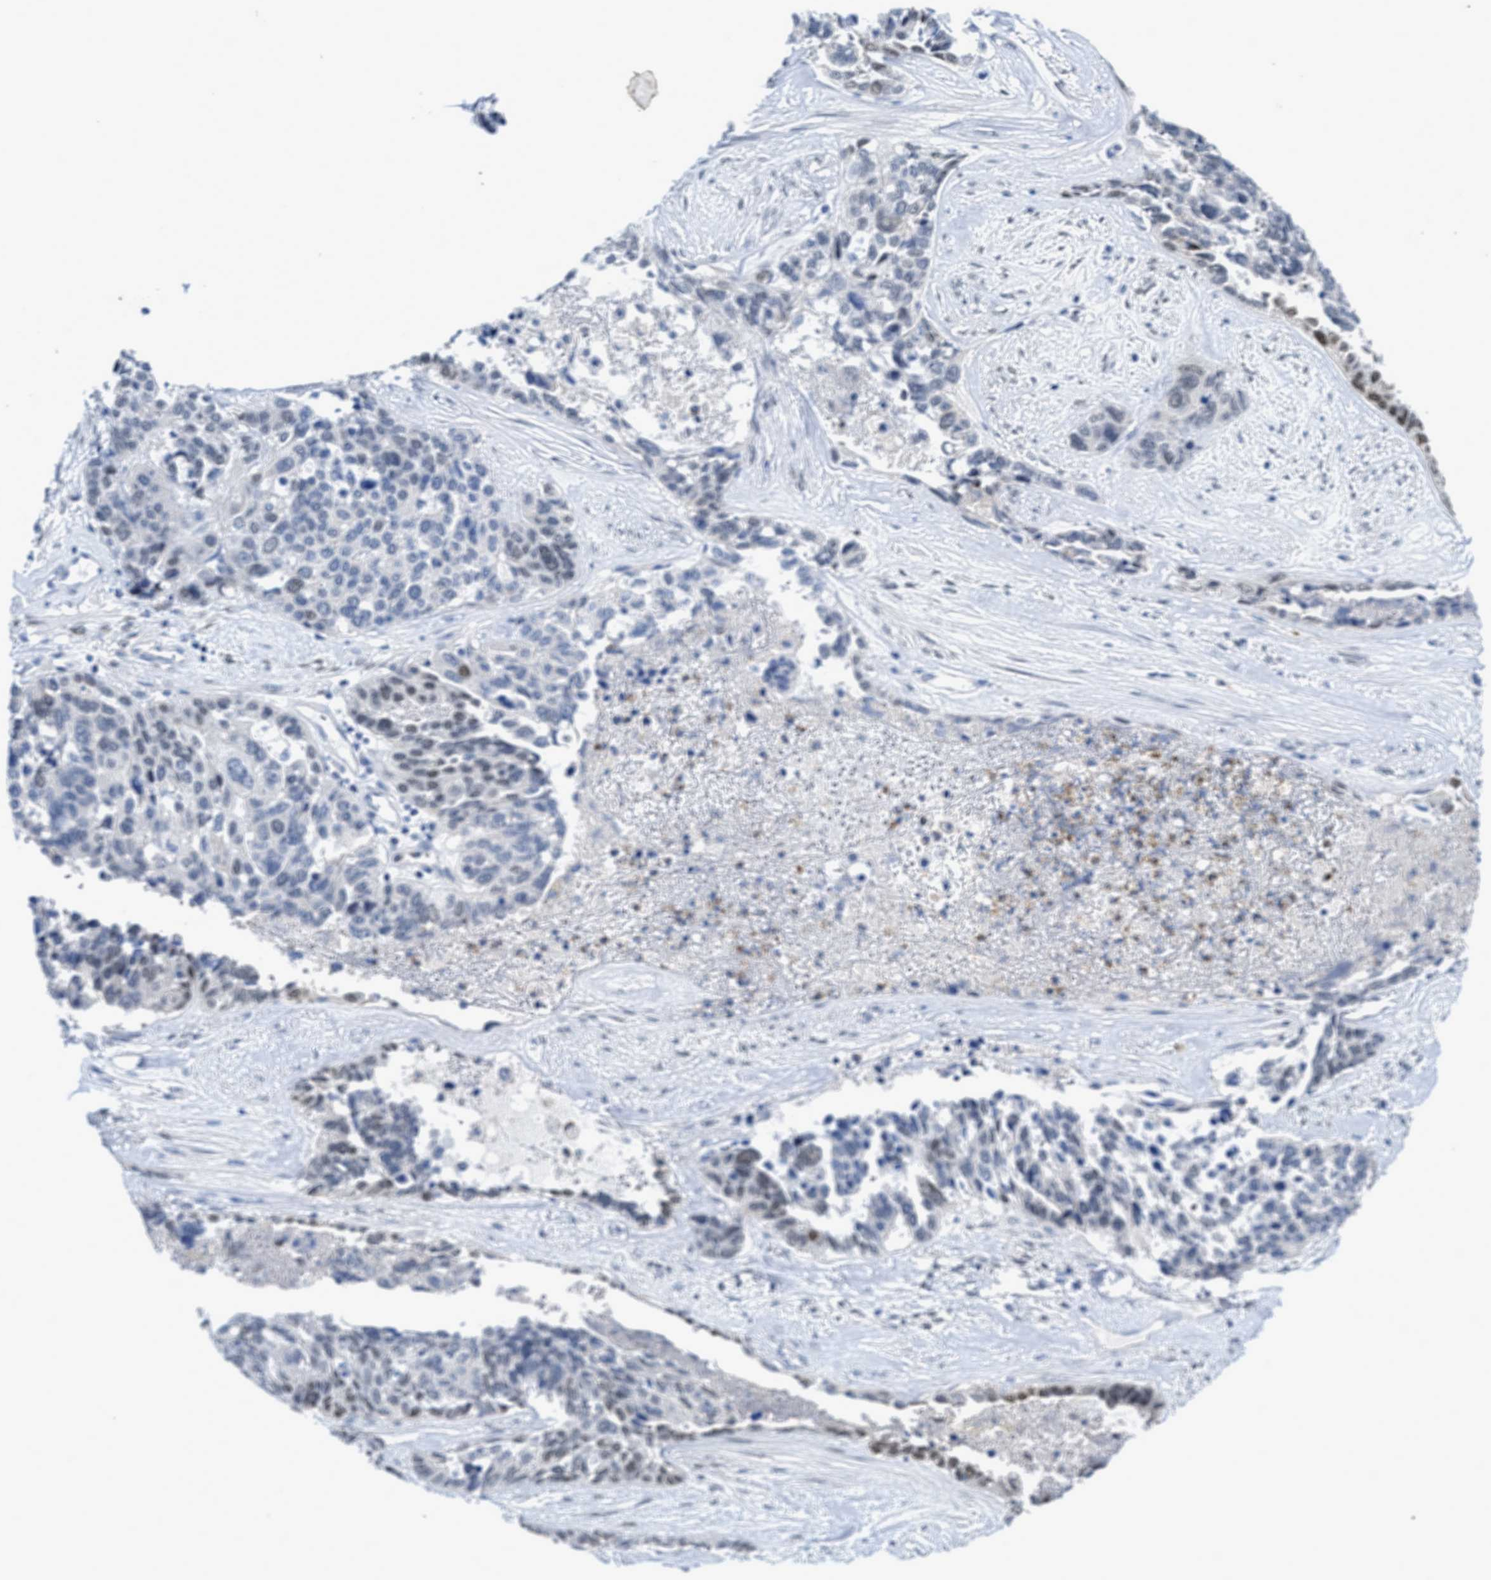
{"staining": {"intensity": "weak", "quantity": "<25%", "location": "nuclear"}, "tissue": "ovarian cancer", "cell_type": "Tumor cells", "image_type": "cancer", "snomed": [{"axis": "morphology", "description": "Cystadenocarcinoma, serous, NOS"}, {"axis": "topography", "description": "Ovary"}], "caption": "This is a histopathology image of immunohistochemistry staining of ovarian cancer, which shows no staining in tumor cells.", "gene": "NFIX", "patient": {"sex": "female", "age": 44}}